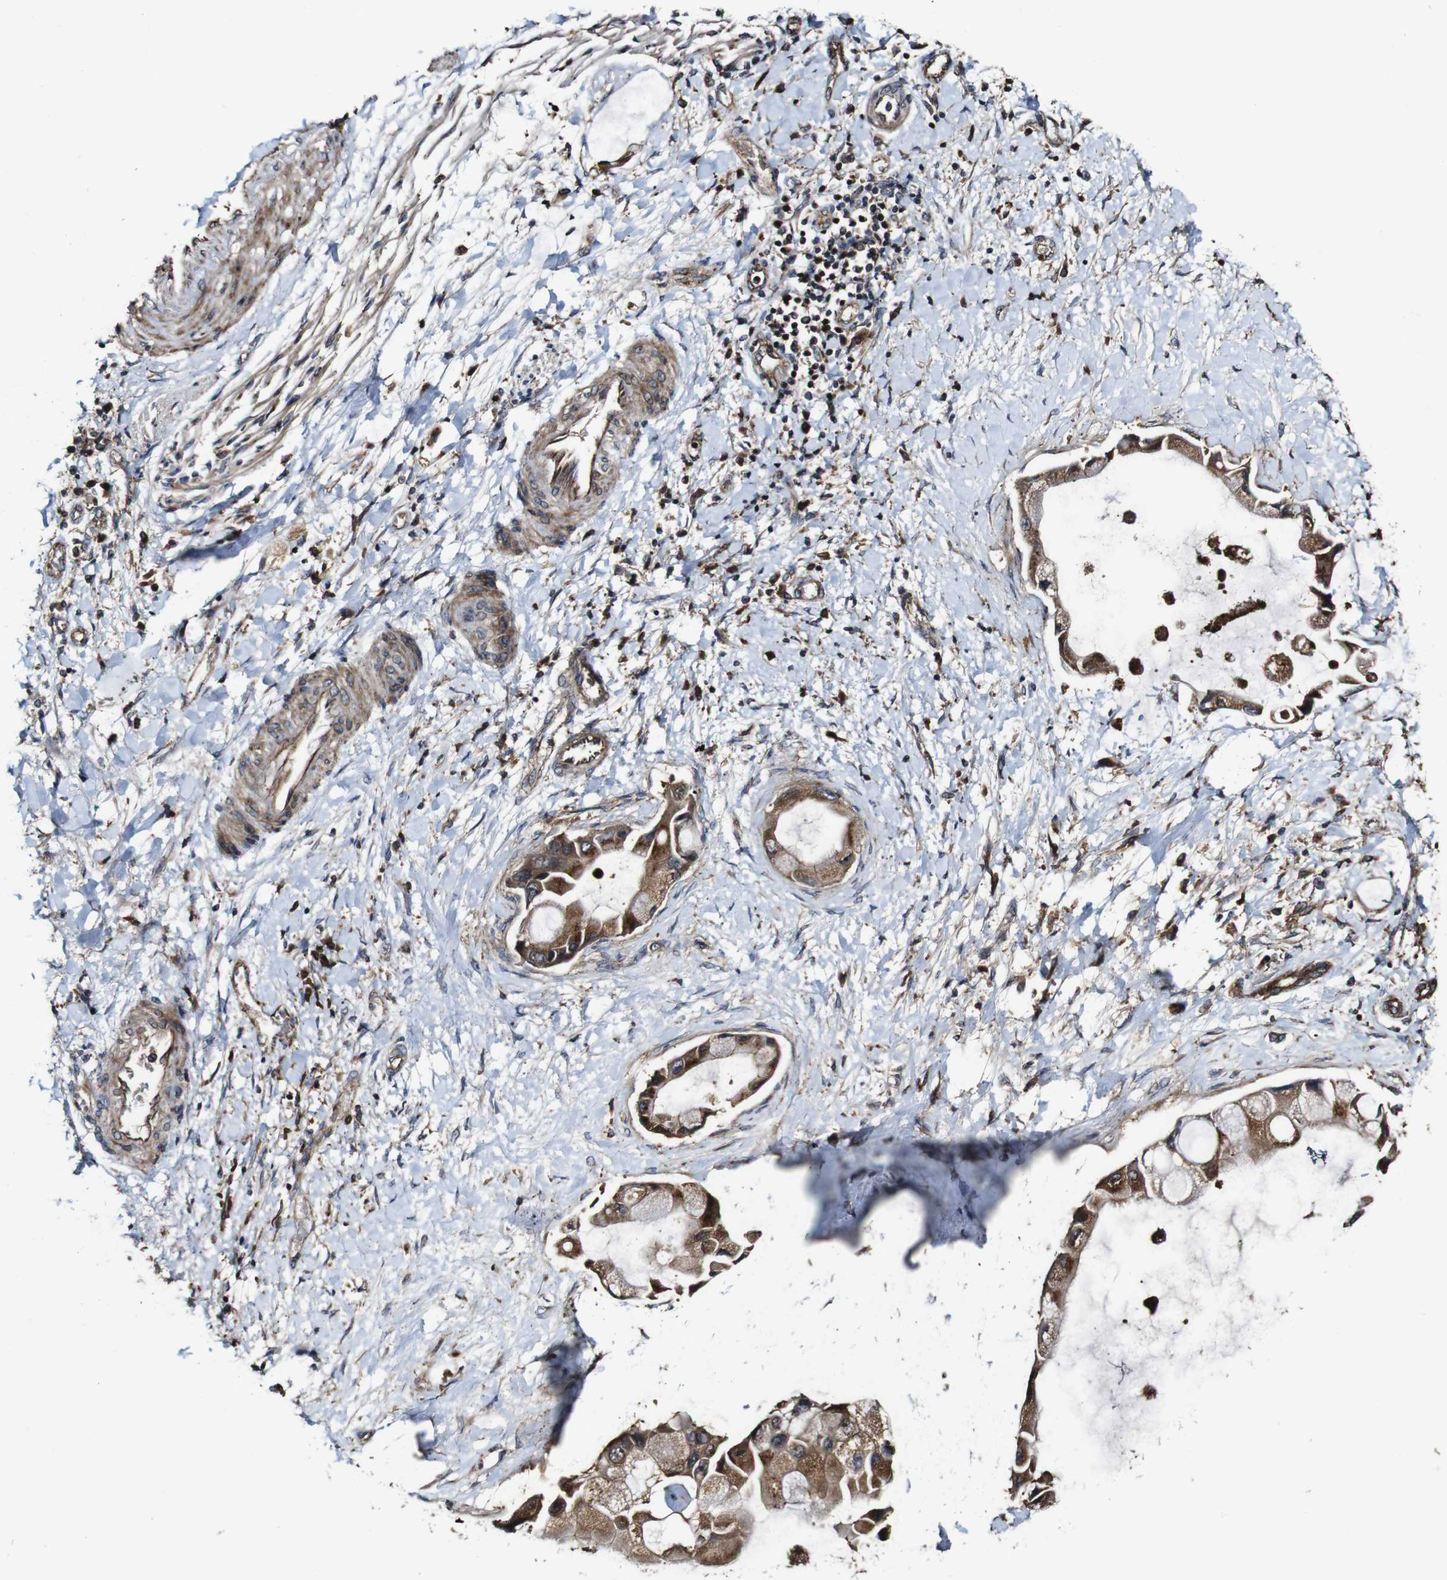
{"staining": {"intensity": "moderate", "quantity": ">75%", "location": "cytoplasmic/membranous"}, "tissue": "liver cancer", "cell_type": "Tumor cells", "image_type": "cancer", "snomed": [{"axis": "morphology", "description": "Cholangiocarcinoma"}, {"axis": "topography", "description": "Liver"}], "caption": "Moderate cytoplasmic/membranous staining for a protein is present in about >75% of tumor cells of cholangiocarcinoma (liver) using IHC.", "gene": "TNIK", "patient": {"sex": "male", "age": 50}}